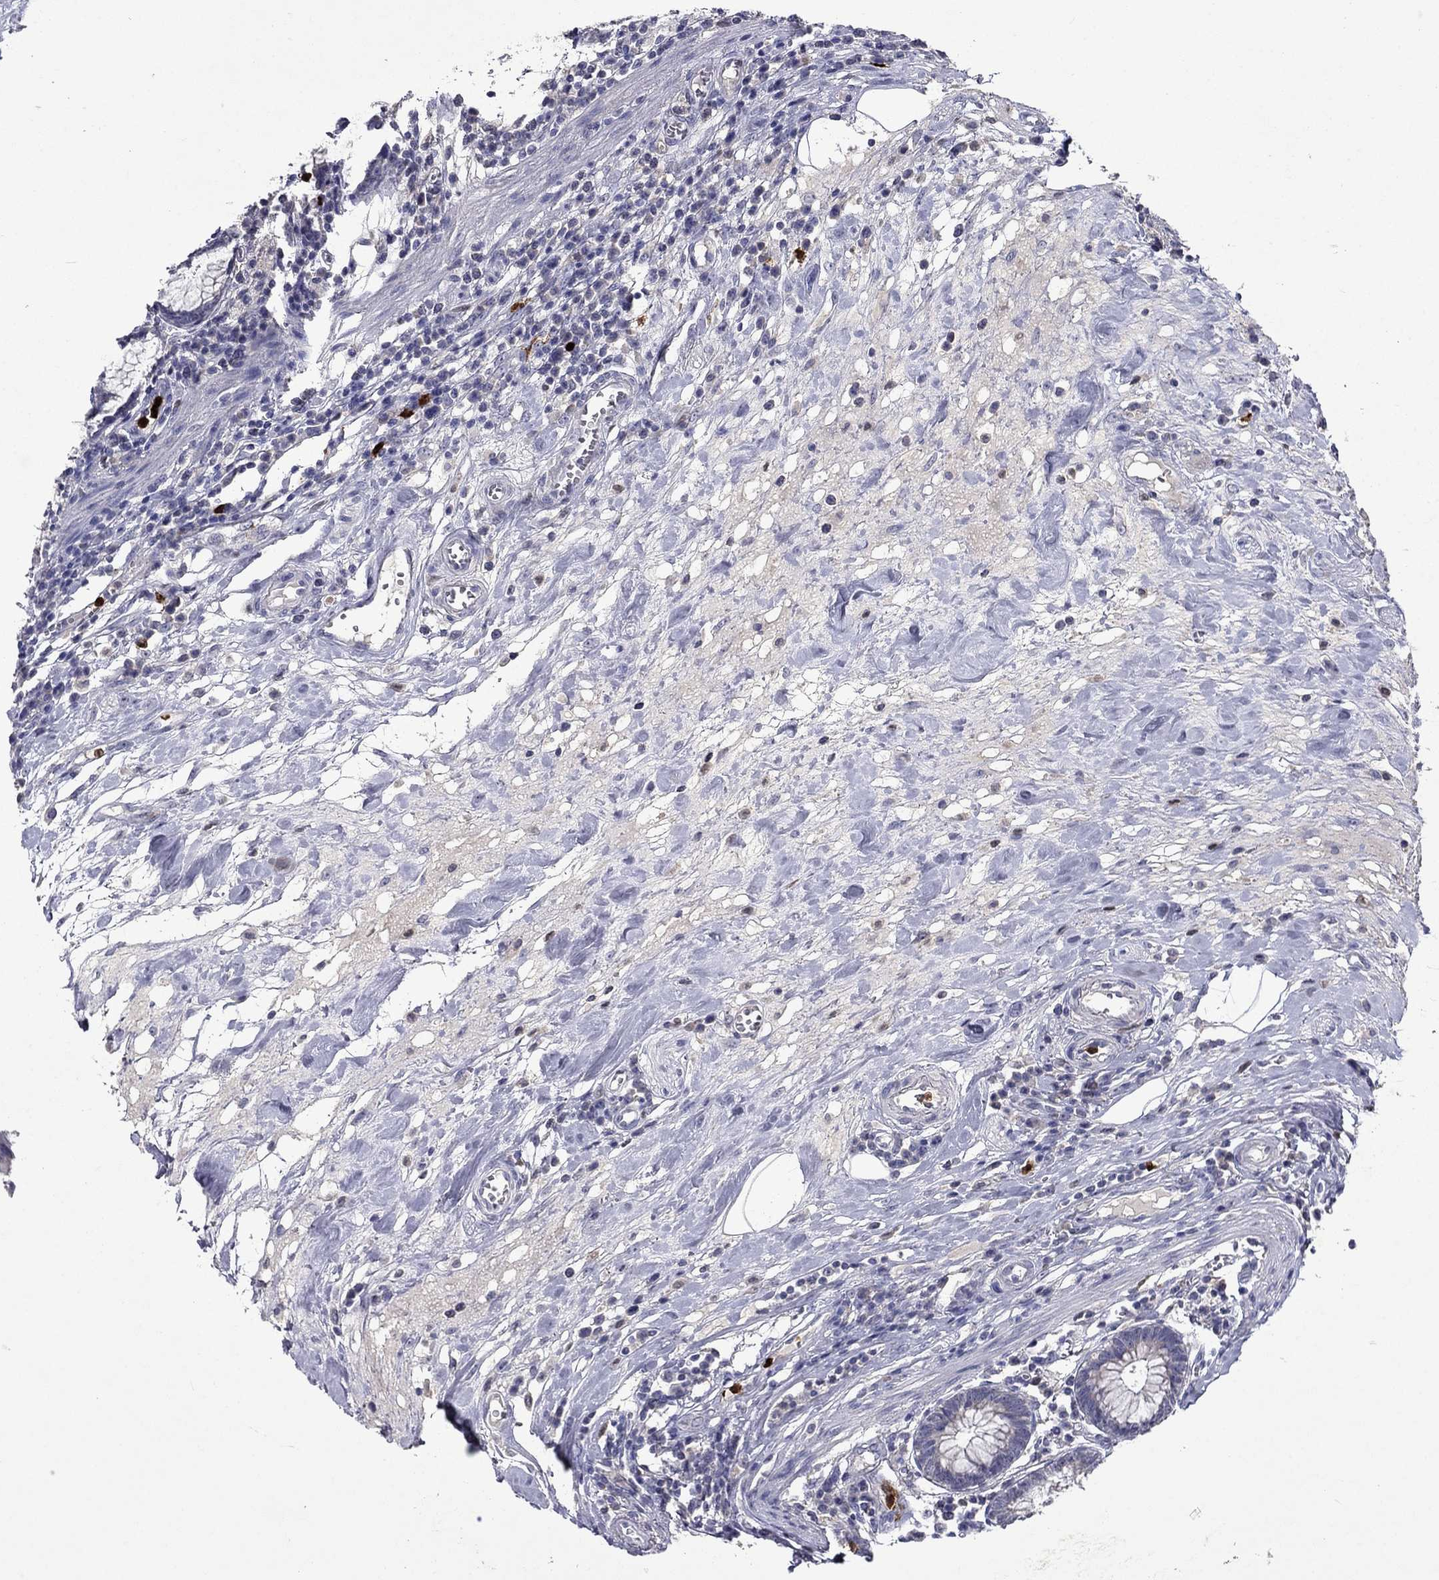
{"staining": {"intensity": "negative", "quantity": "none", "location": "none"}, "tissue": "colon", "cell_type": "Endothelial cells", "image_type": "normal", "snomed": [{"axis": "morphology", "description": "Normal tissue, NOS"}, {"axis": "topography", "description": "Colon"}], "caption": "Immunohistochemistry of normal colon reveals no staining in endothelial cells.", "gene": "IRF5", "patient": {"sex": "male", "age": 65}}